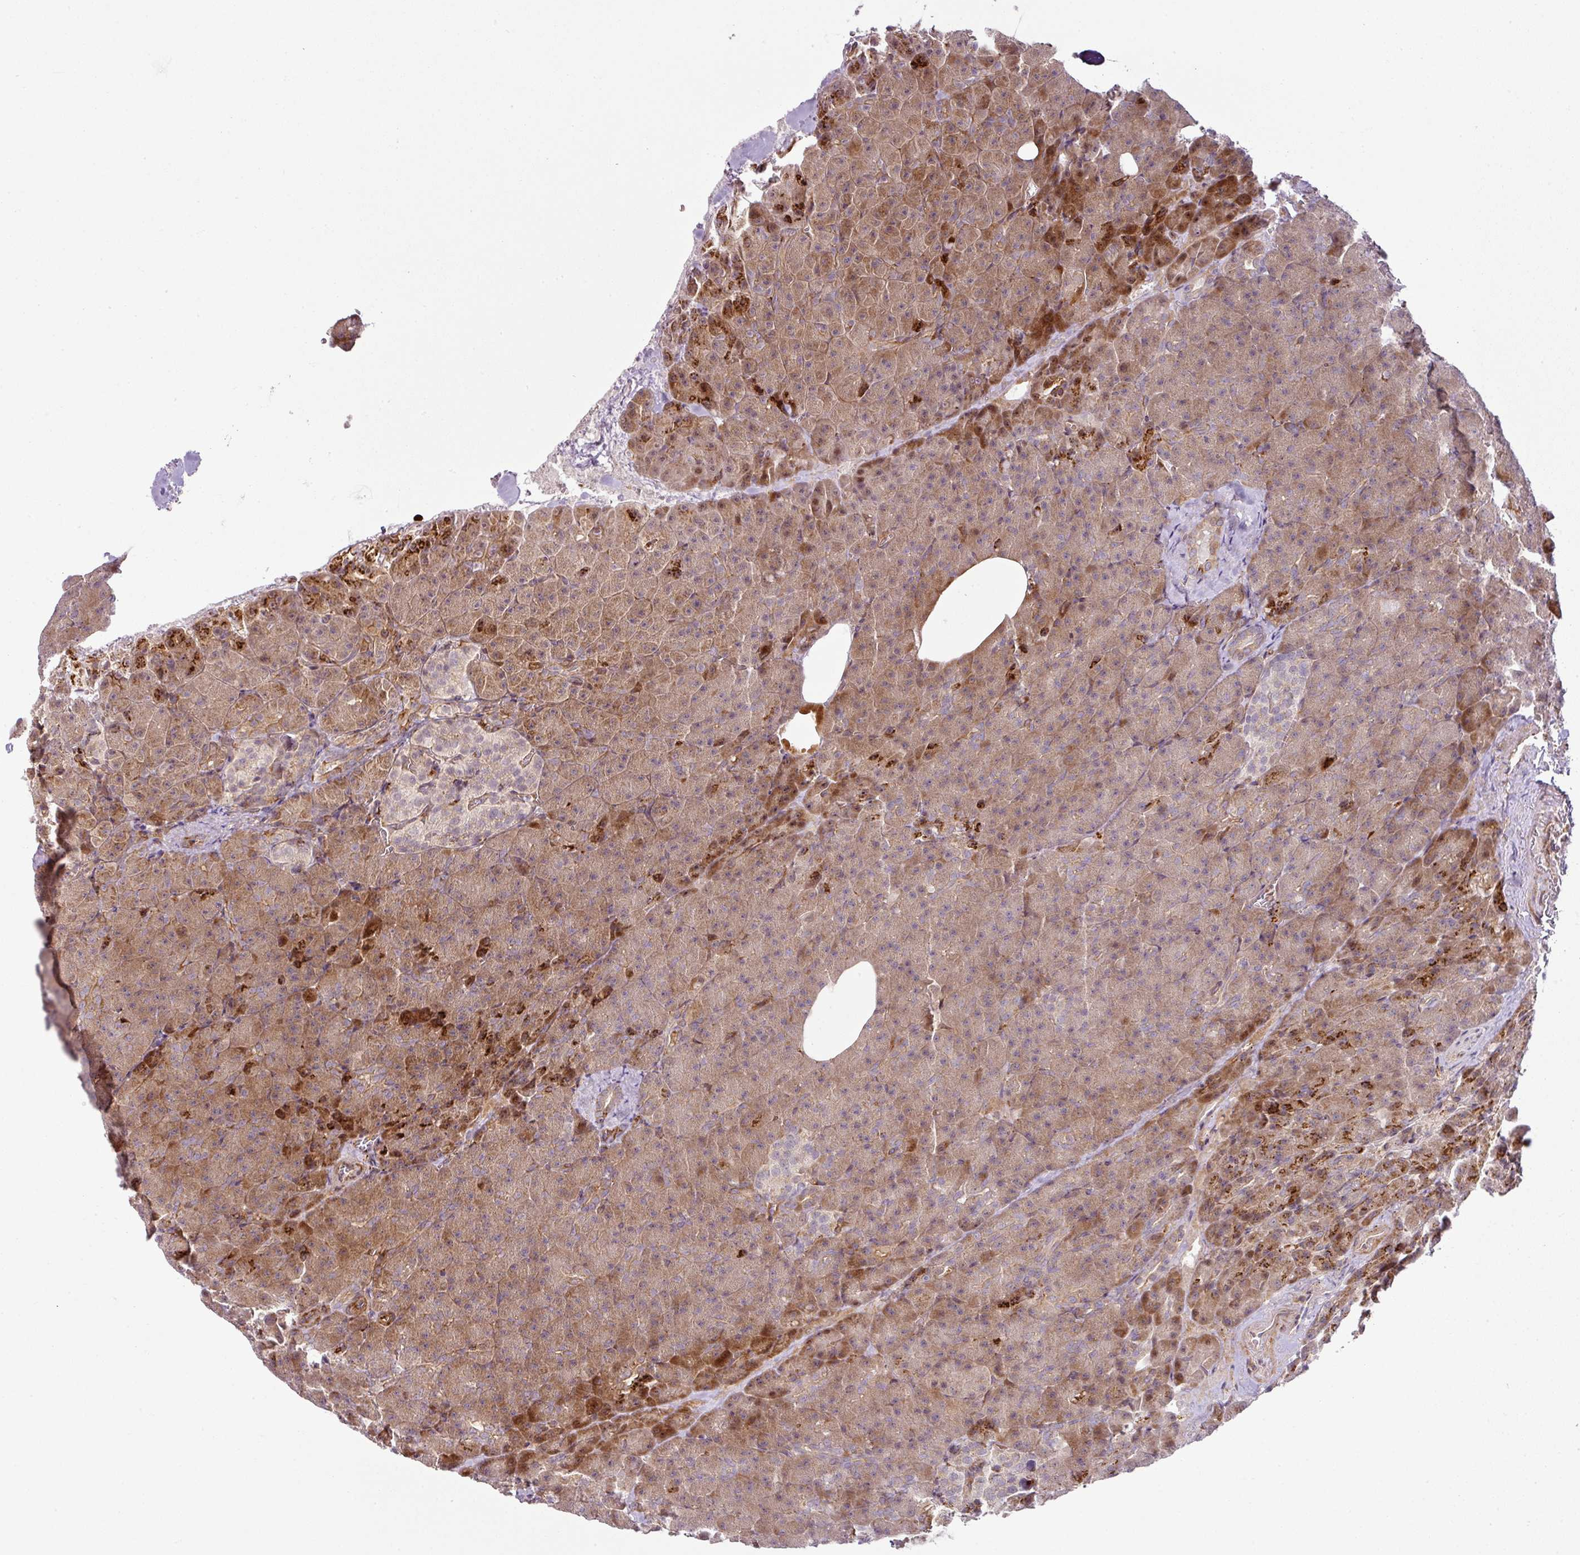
{"staining": {"intensity": "moderate", "quantity": ">75%", "location": "cytoplasmic/membranous"}, "tissue": "pancreas", "cell_type": "Exocrine glandular cells", "image_type": "normal", "snomed": [{"axis": "morphology", "description": "Normal tissue, NOS"}, {"axis": "topography", "description": "Pancreas"}], "caption": "Pancreas stained with IHC reveals moderate cytoplasmic/membranous expression in approximately >75% of exocrine glandular cells. The staining was performed using DAB, with brown indicating positive protein expression. Nuclei are stained blue with hematoxylin.", "gene": "ATAT1", "patient": {"sex": "female", "age": 74}}